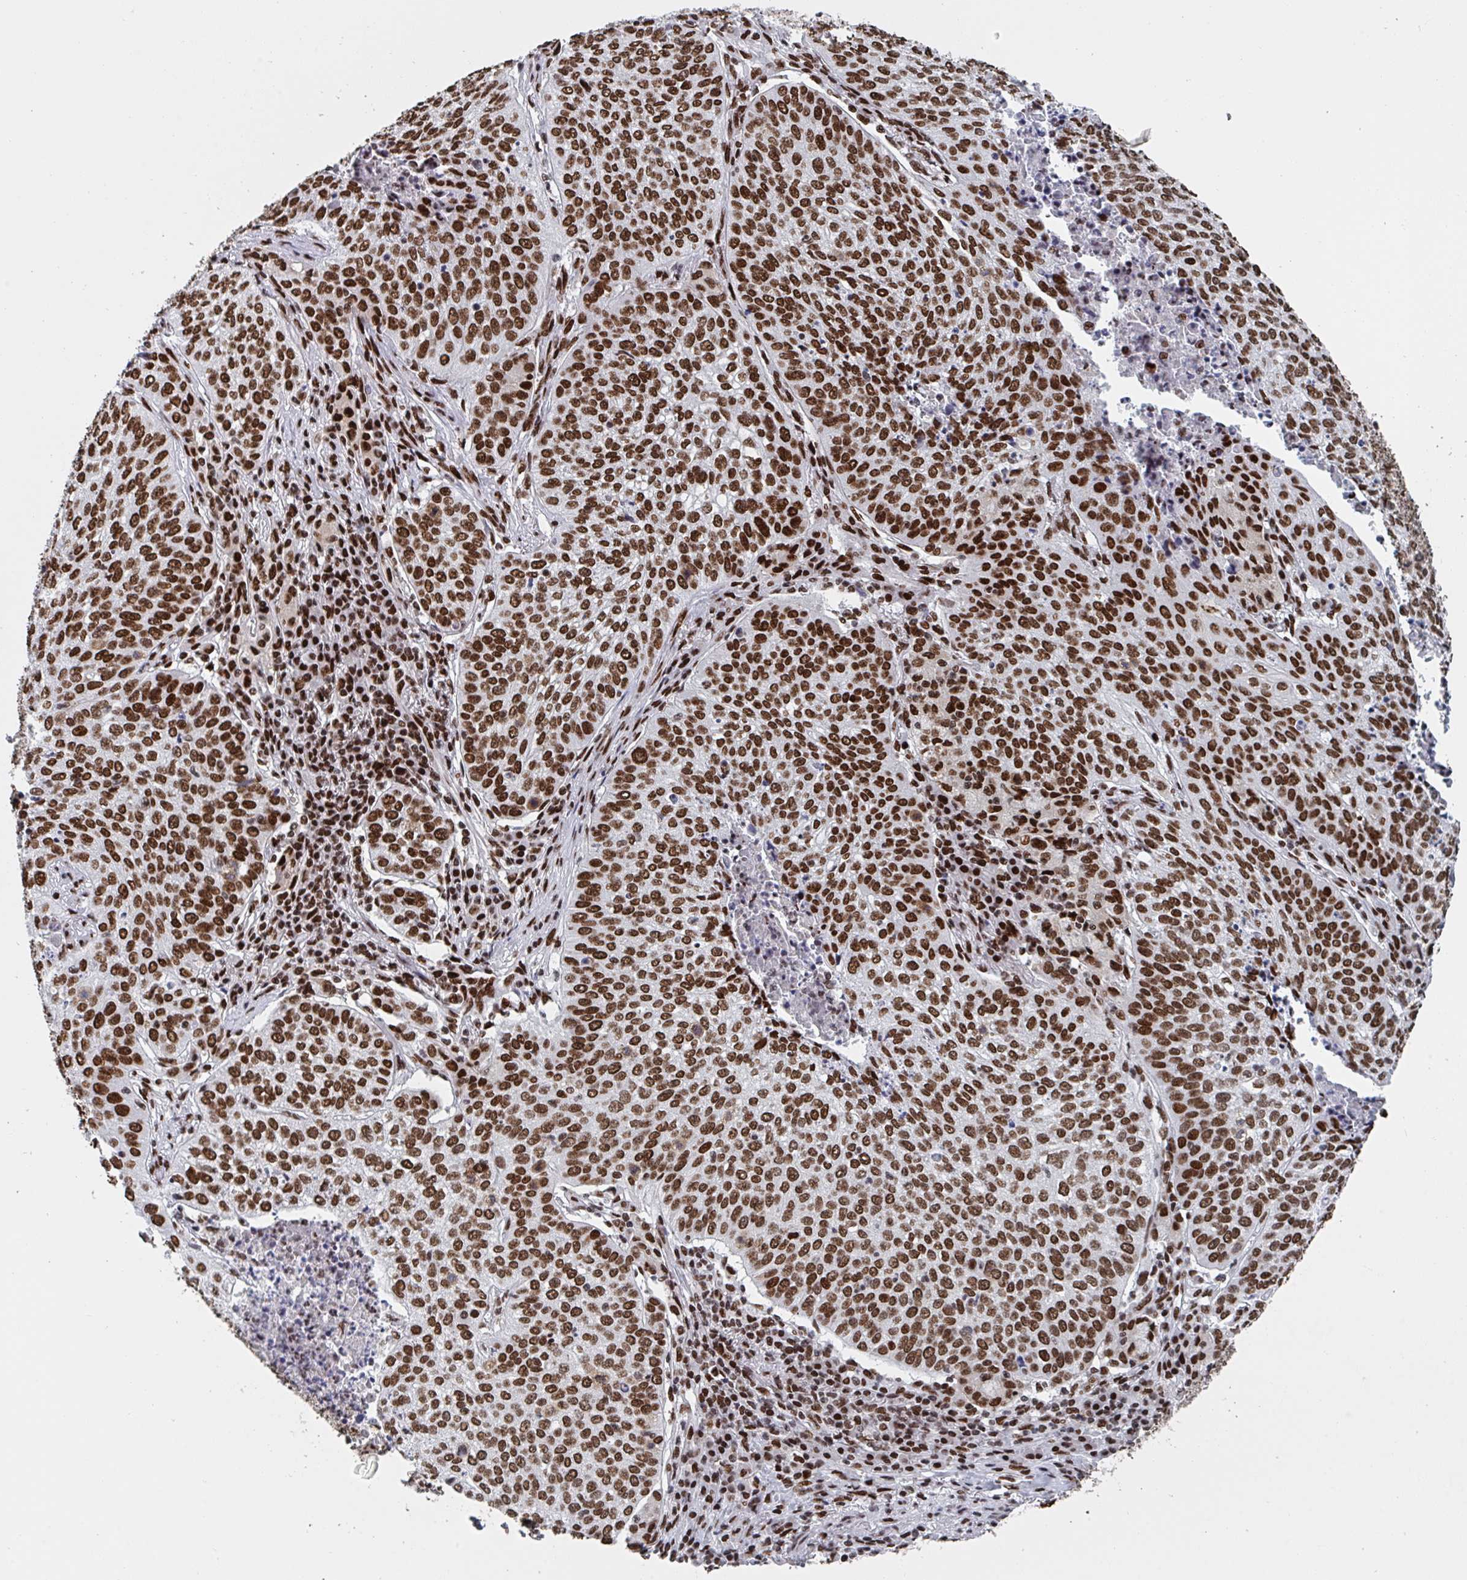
{"staining": {"intensity": "strong", "quantity": ">75%", "location": "nuclear"}, "tissue": "lung cancer", "cell_type": "Tumor cells", "image_type": "cancer", "snomed": [{"axis": "morphology", "description": "Squamous cell carcinoma, NOS"}, {"axis": "topography", "description": "Lung"}], "caption": "The image shows a brown stain indicating the presence of a protein in the nuclear of tumor cells in lung squamous cell carcinoma.", "gene": "ZNF607", "patient": {"sex": "male", "age": 63}}